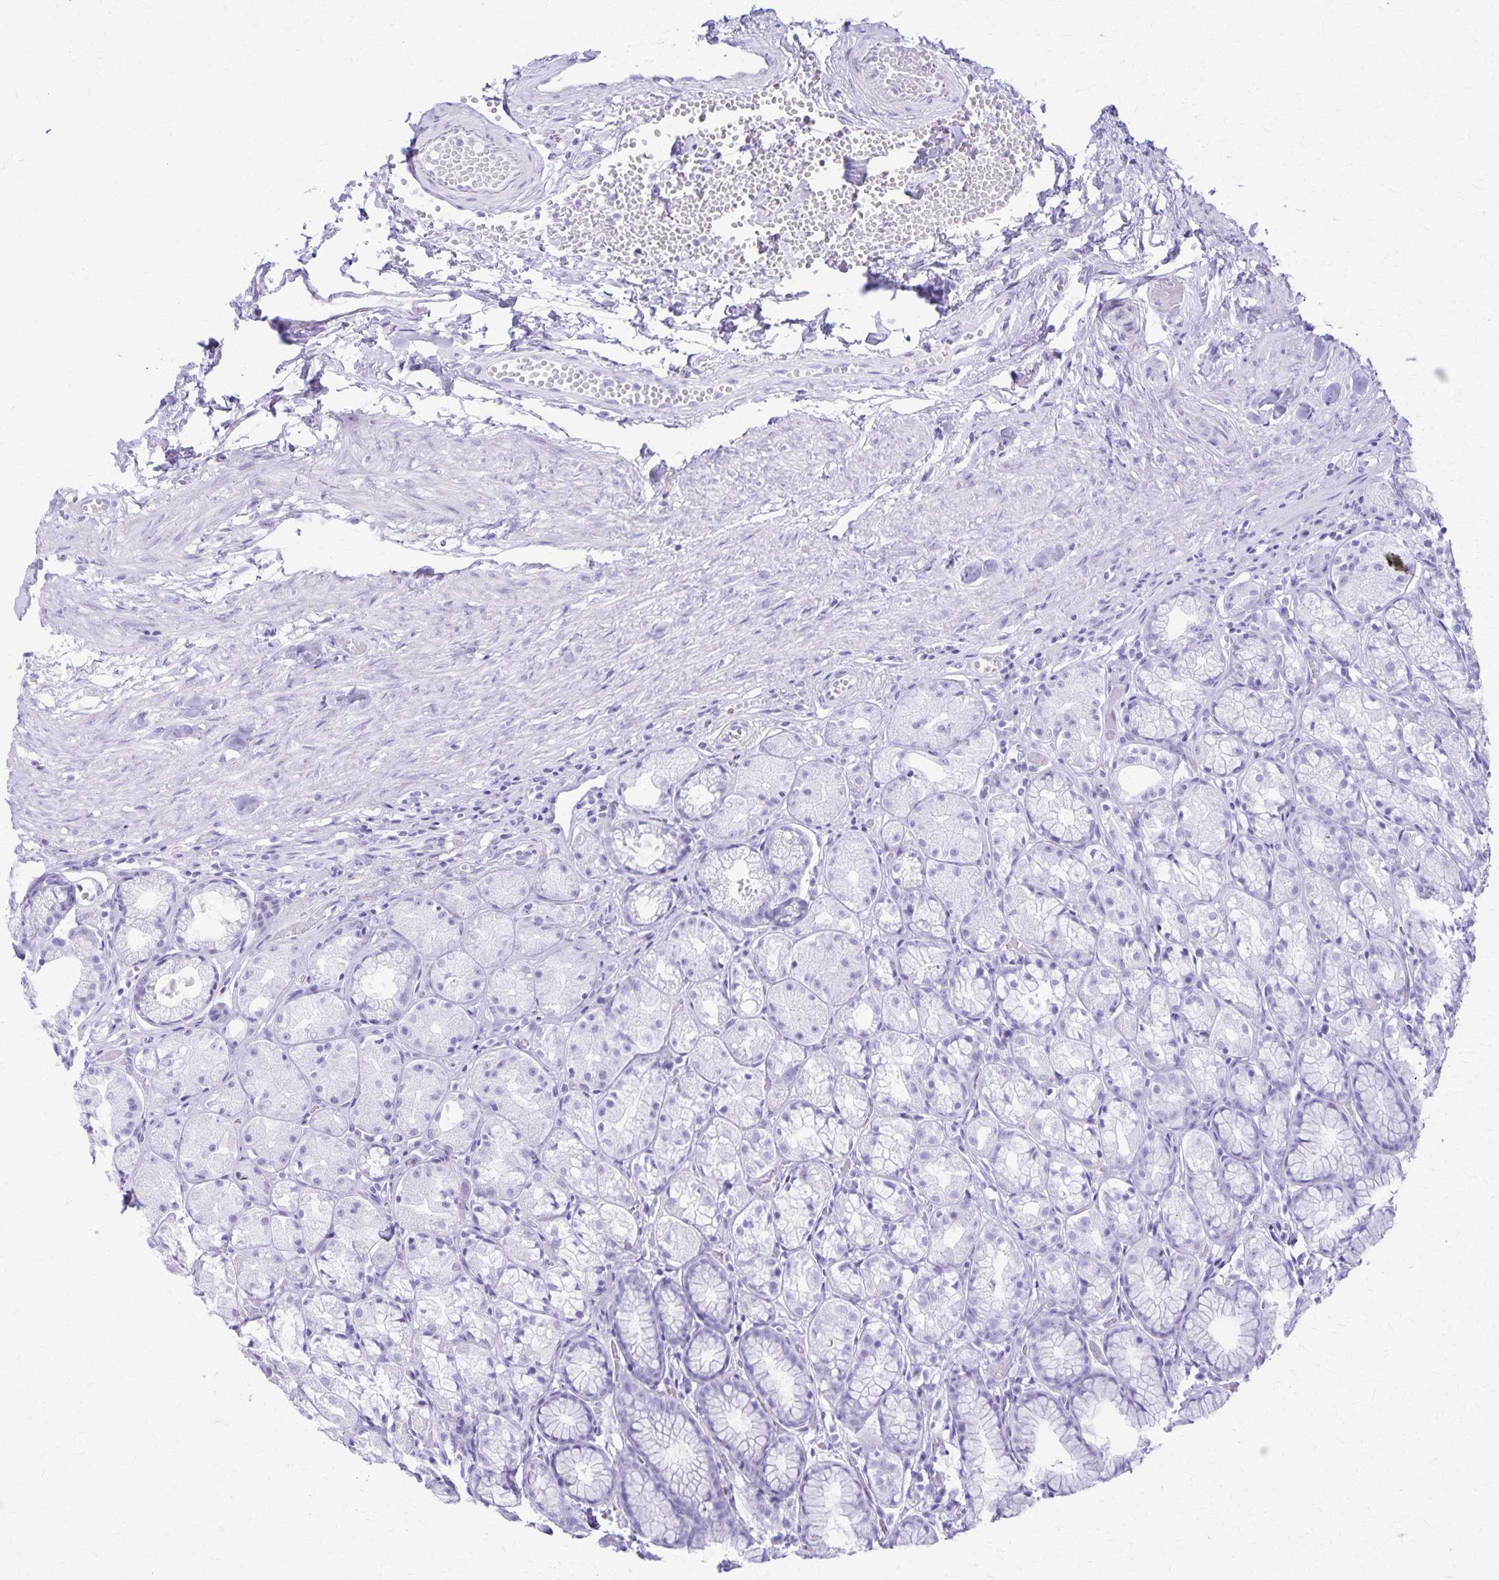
{"staining": {"intensity": "negative", "quantity": "none", "location": "none"}, "tissue": "stomach", "cell_type": "Glandular cells", "image_type": "normal", "snomed": [{"axis": "morphology", "description": "Normal tissue, NOS"}, {"axis": "topography", "description": "Stomach"}], "caption": "IHC image of normal stomach: human stomach stained with DAB (3,3'-diaminobenzidine) reveals no significant protein positivity in glandular cells.", "gene": "DEFA5", "patient": {"sex": "male", "age": 70}}